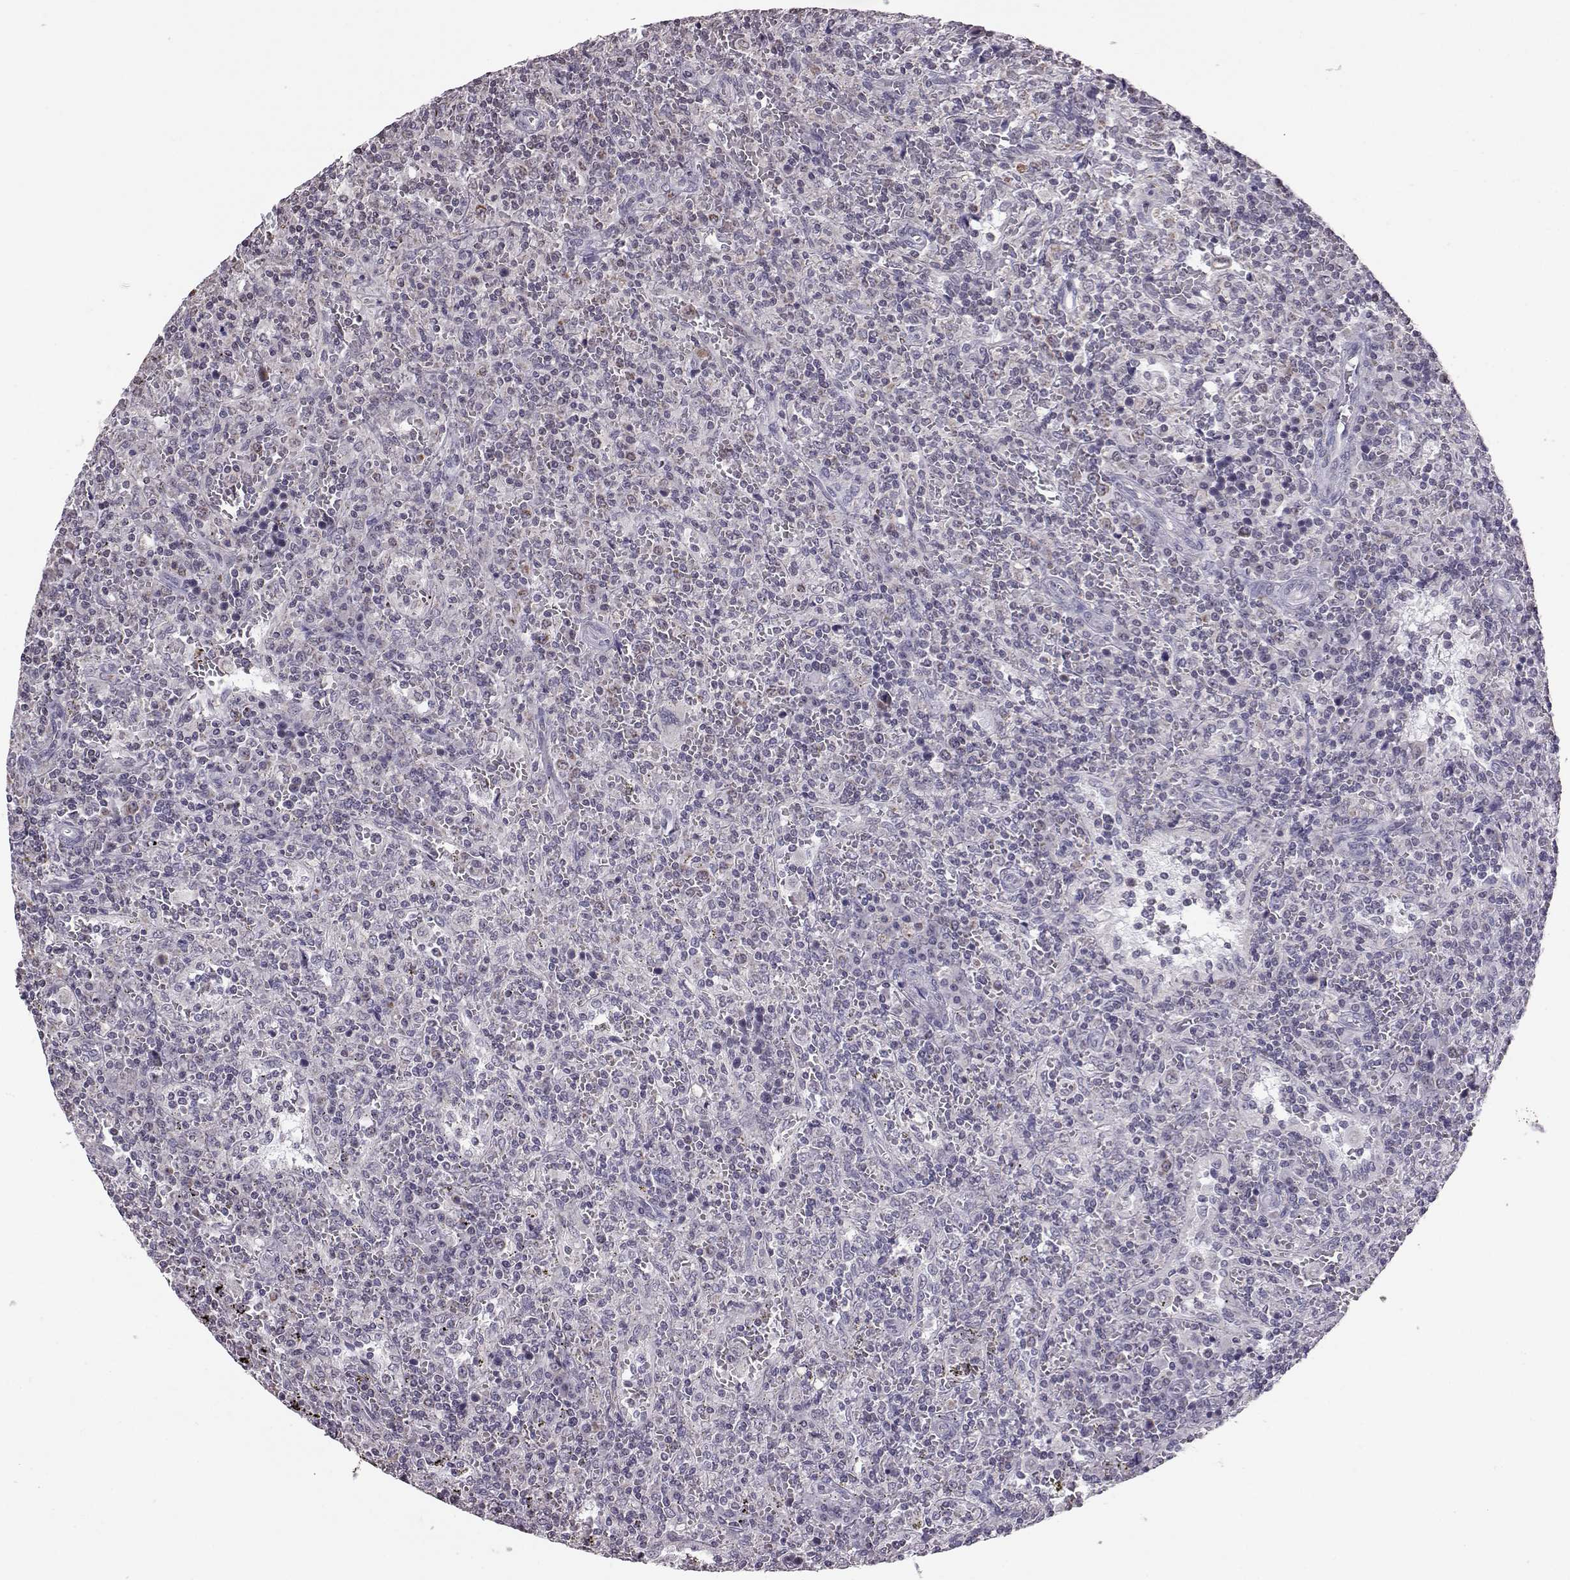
{"staining": {"intensity": "negative", "quantity": "none", "location": "none"}, "tissue": "lymphoma", "cell_type": "Tumor cells", "image_type": "cancer", "snomed": [{"axis": "morphology", "description": "Malignant lymphoma, non-Hodgkin's type, Low grade"}, {"axis": "topography", "description": "Spleen"}], "caption": "There is no significant staining in tumor cells of lymphoma.", "gene": "ALDH3A1", "patient": {"sex": "male", "age": 62}}